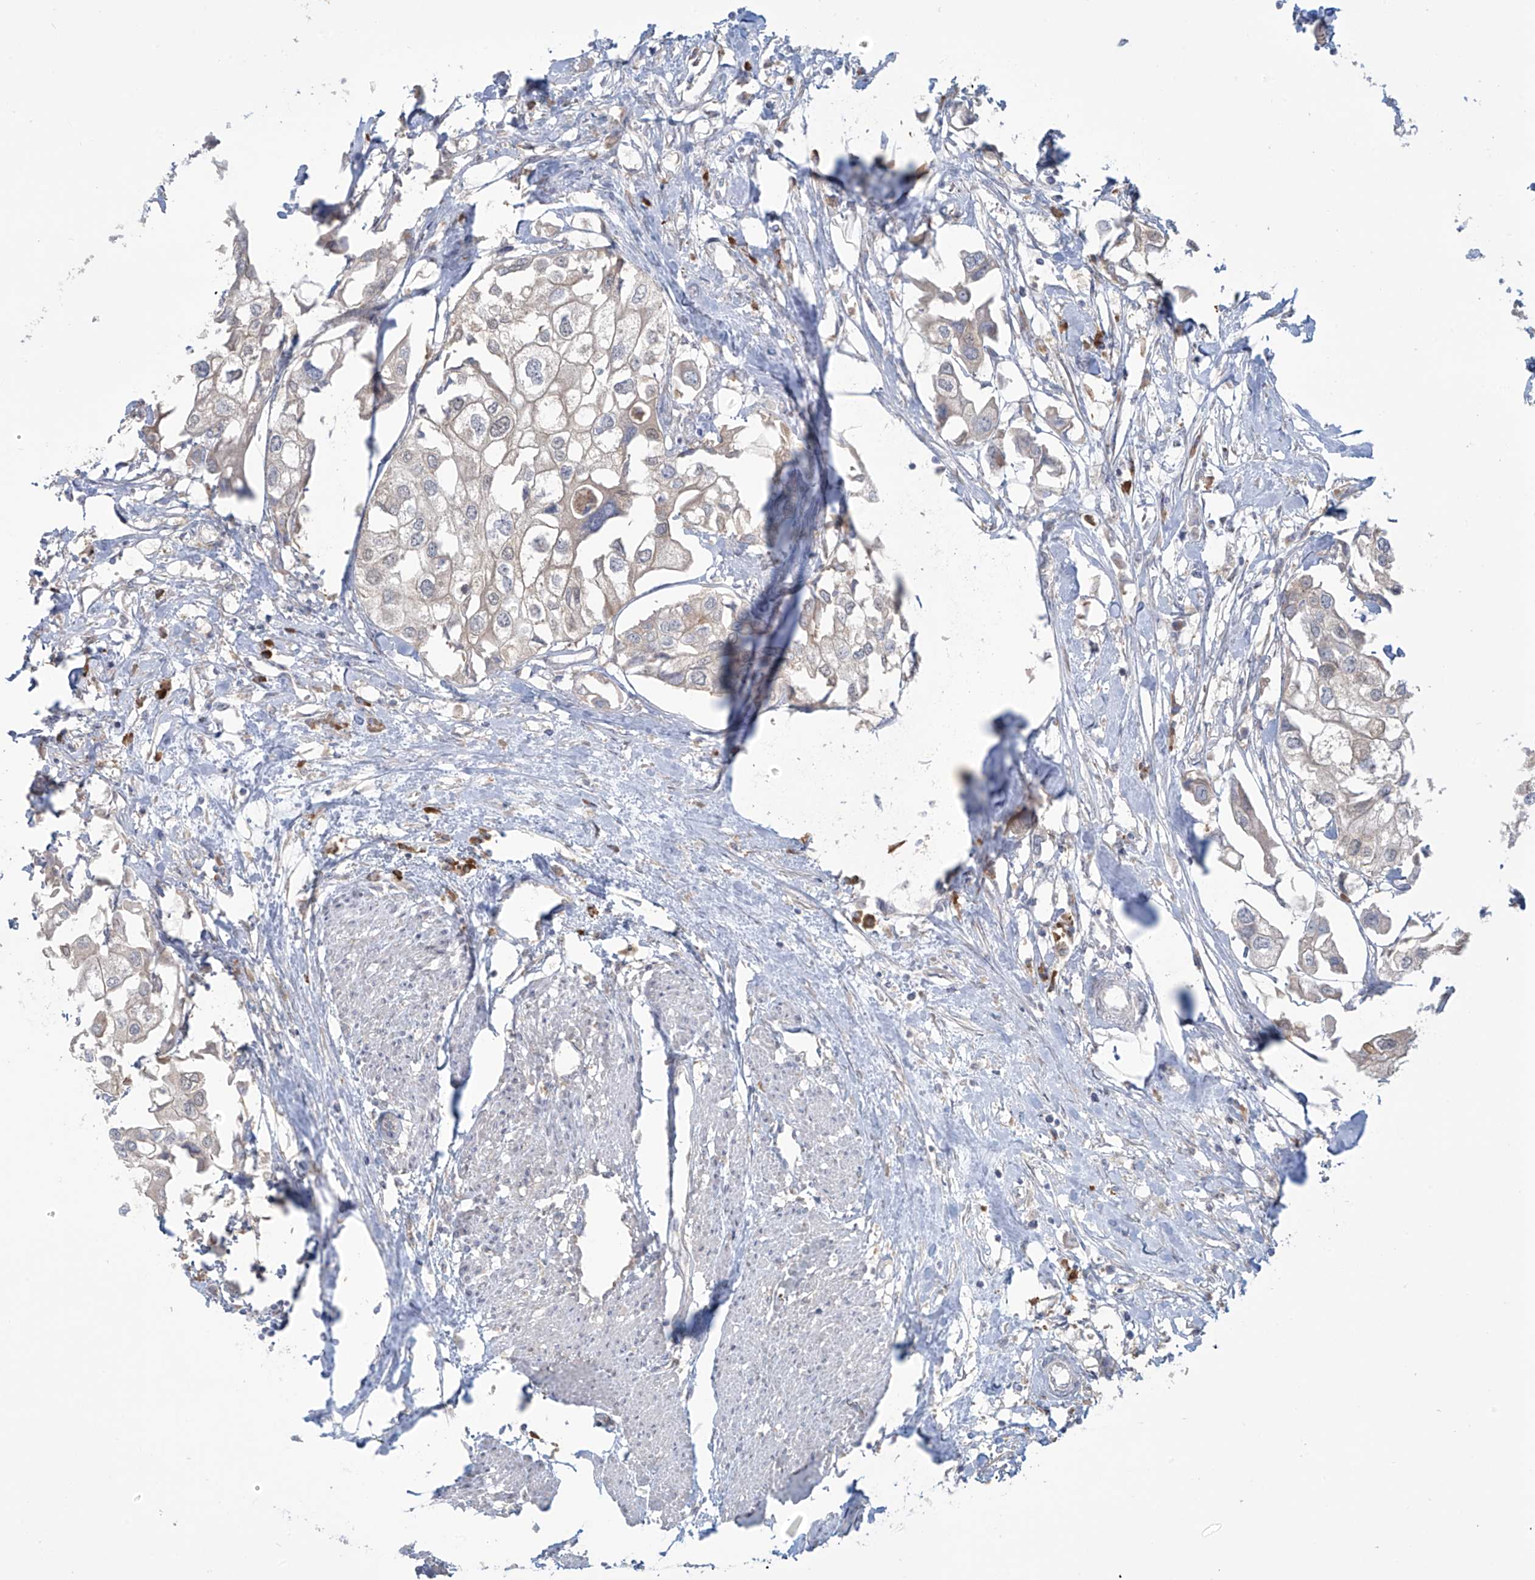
{"staining": {"intensity": "negative", "quantity": "none", "location": "none"}, "tissue": "urothelial cancer", "cell_type": "Tumor cells", "image_type": "cancer", "snomed": [{"axis": "morphology", "description": "Urothelial carcinoma, High grade"}, {"axis": "topography", "description": "Urinary bladder"}], "caption": "An immunohistochemistry micrograph of high-grade urothelial carcinoma is shown. There is no staining in tumor cells of high-grade urothelial carcinoma.", "gene": "PPAT", "patient": {"sex": "male", "age": 64}}